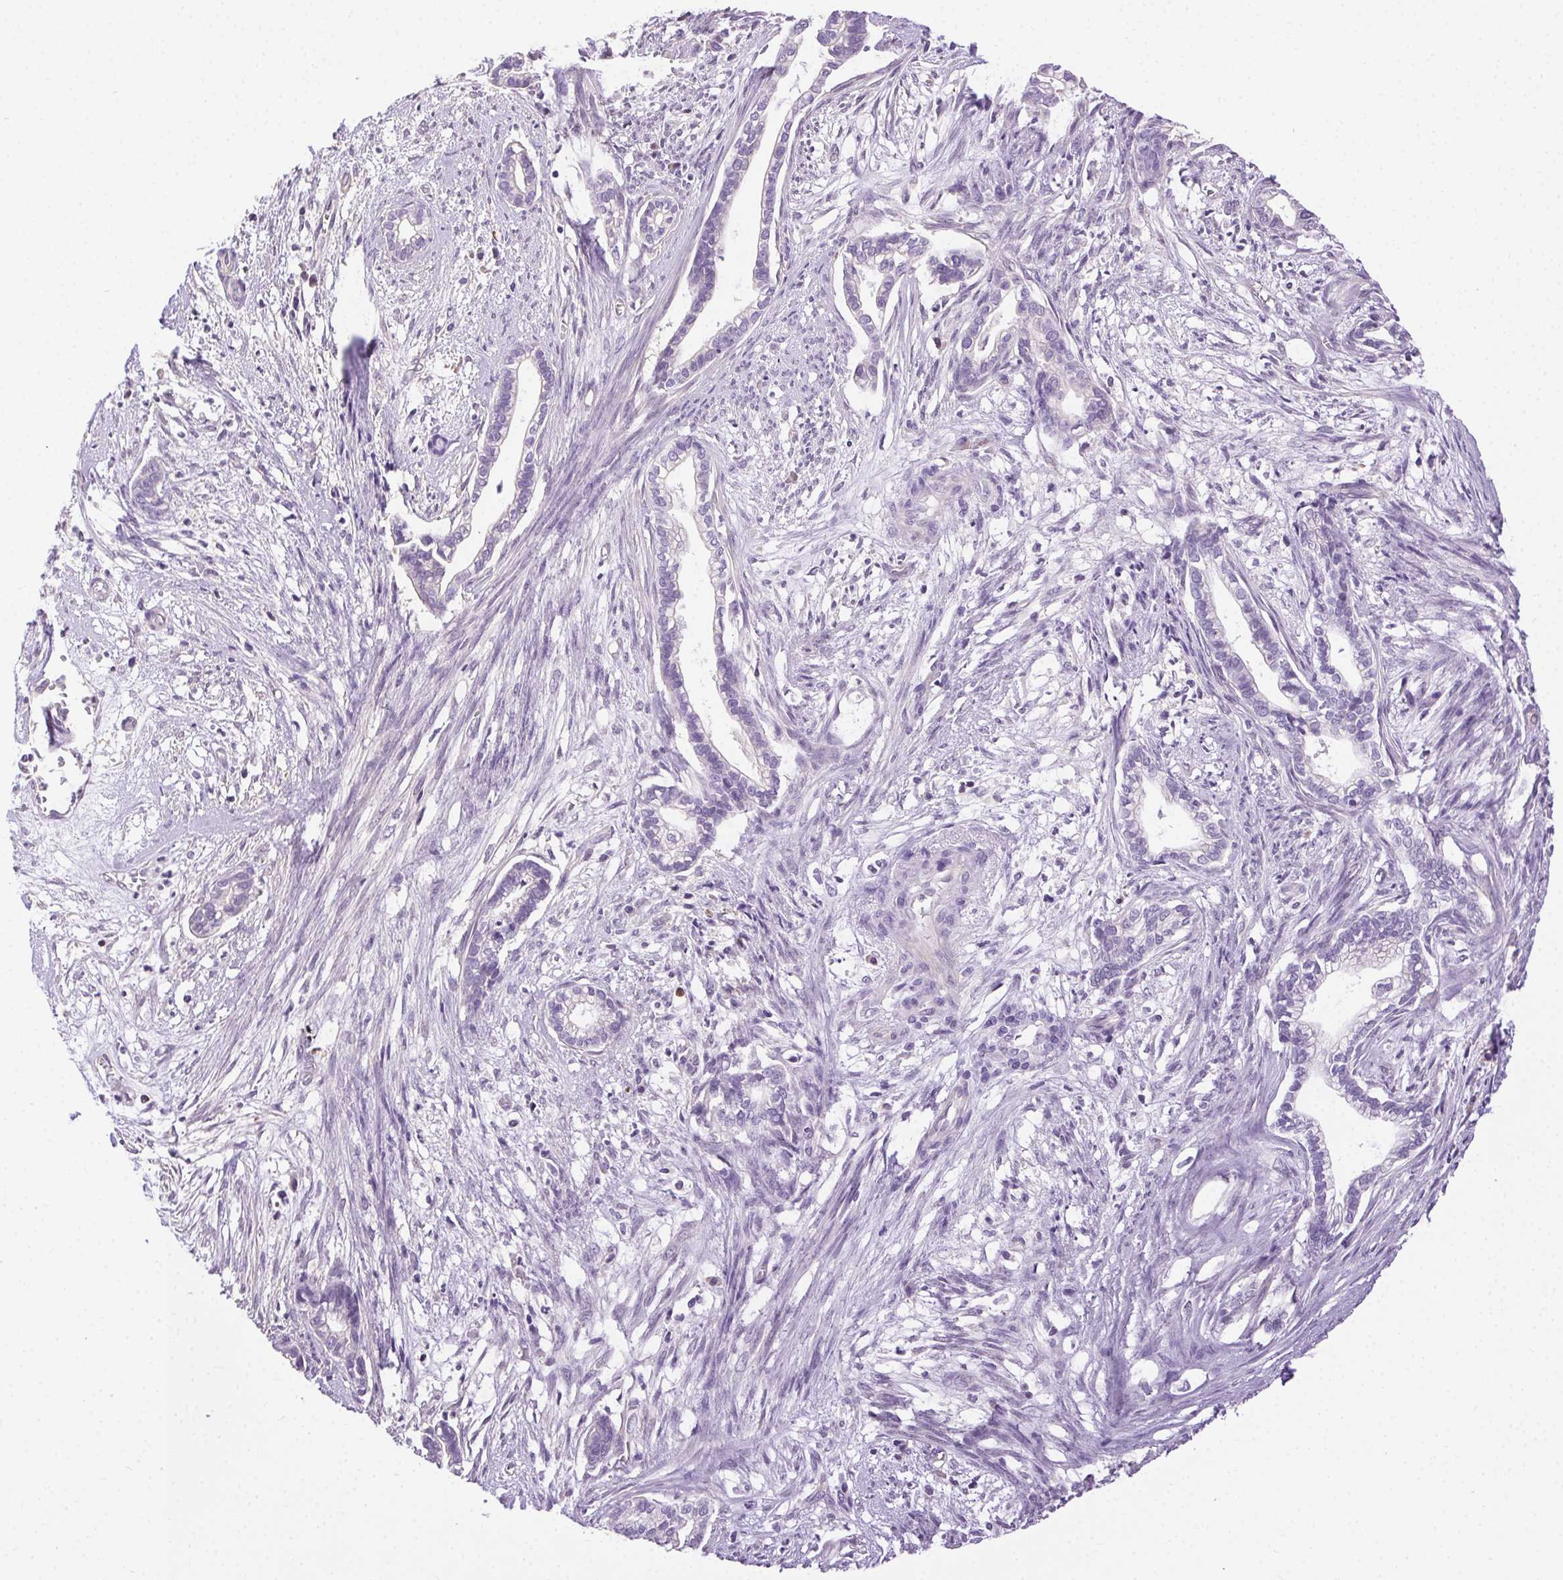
{"staining": {"intensity": "negative", "quantity": "none", "location": "none"}, "tissue": "cervical cancer", "cell_type": "Tumor cells", "image_type": "cancer", "snomed": [{"axis": "morphology", "description": "Adenocarcinoma, NOS"}, {"axis": "topography", "description": "Cervix"}], "caption": "Micrograph shows no significant protein expression in tumor cells of cervical cancer (adenocarcinoma). (DAB (3,3'-diaminobenzidine) immunohistochemistry (IHC) with hematoxylin counter stain).", "gene": "SYCE2", "patient": {"sex": "female", "age": 62}}